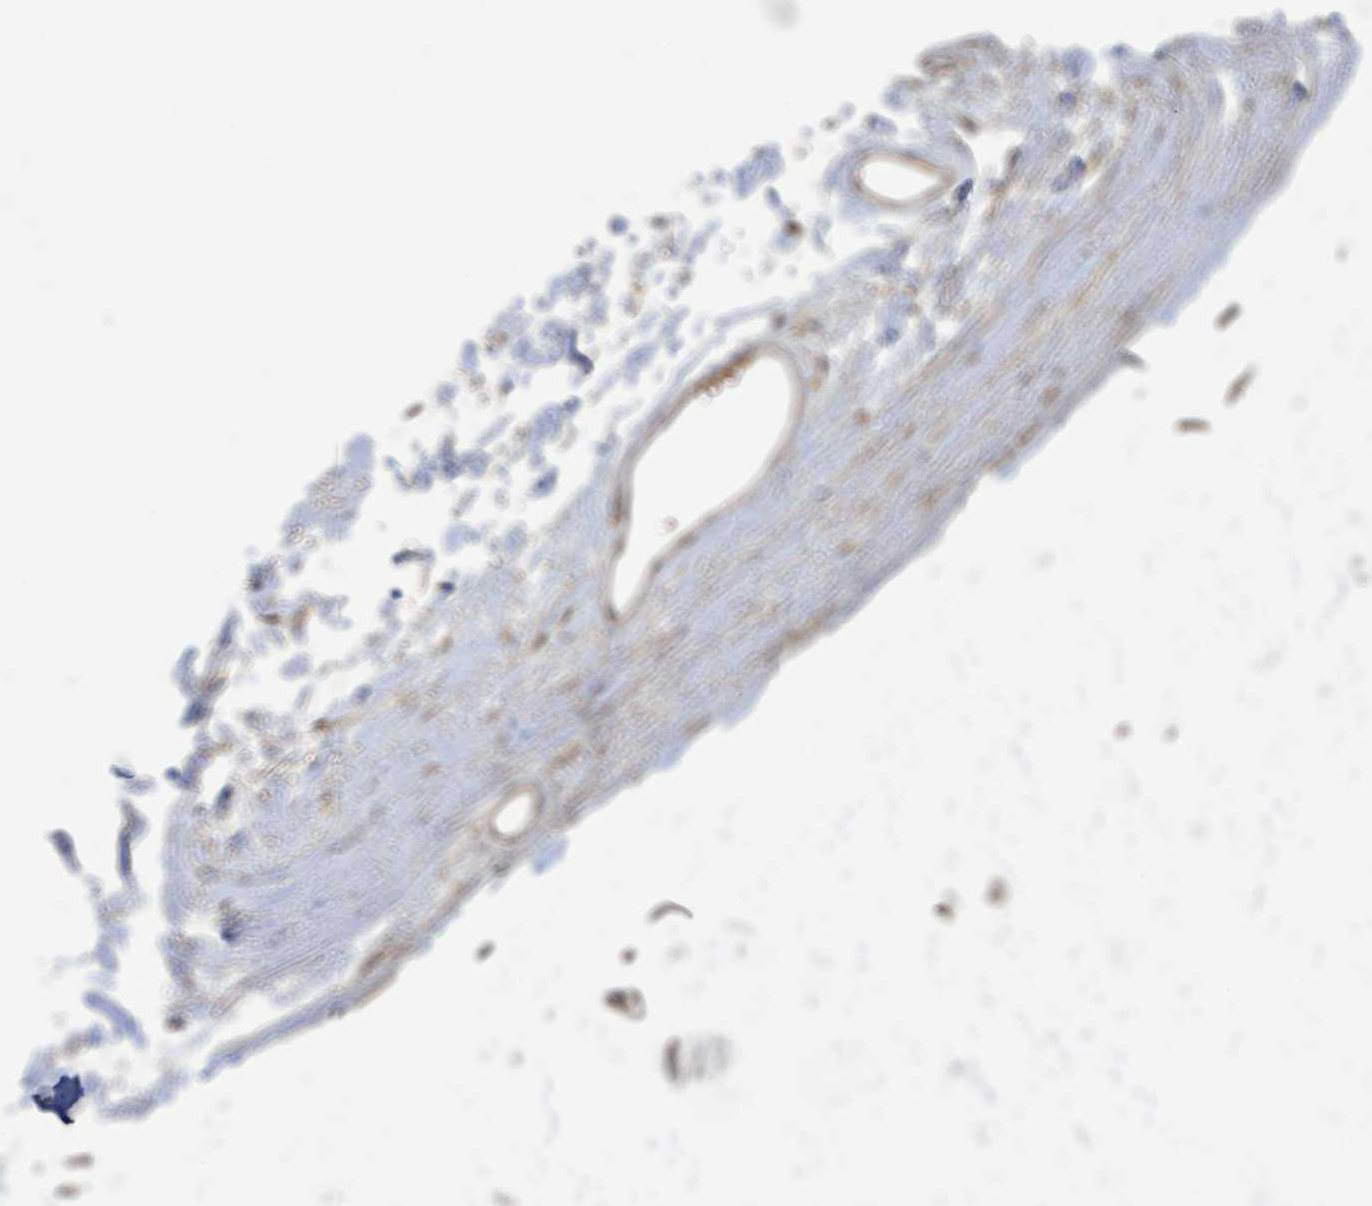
{"staining": {"intensity": "weak", "quantity": ">75%", "location": "cytoplasmic/membranous"}, "tissue": "adipose tissue", "cell_type": "Adipocytes", "image_type": "normal", "snomed": [{"axis": "morphology", "description": "Normal tissue, NOS"}, {"axis": "topography", "description": "Lymph node"}, {"axis": "topography", "description": "Cartilage tissue"}, {"axis": "topography", "description": "Bronchus"}], "caption": "Protein staining of benign adipose tissue exhibits weak cytoplasmic/membranous positivity in about >75% of adipocytes. (Stains: DAB in brown, nuclei in blue, Microscopy: brightfield microscopy at high magnification).", "gene": "STARD4", "patient": {"sex": "female", "age": 70}}